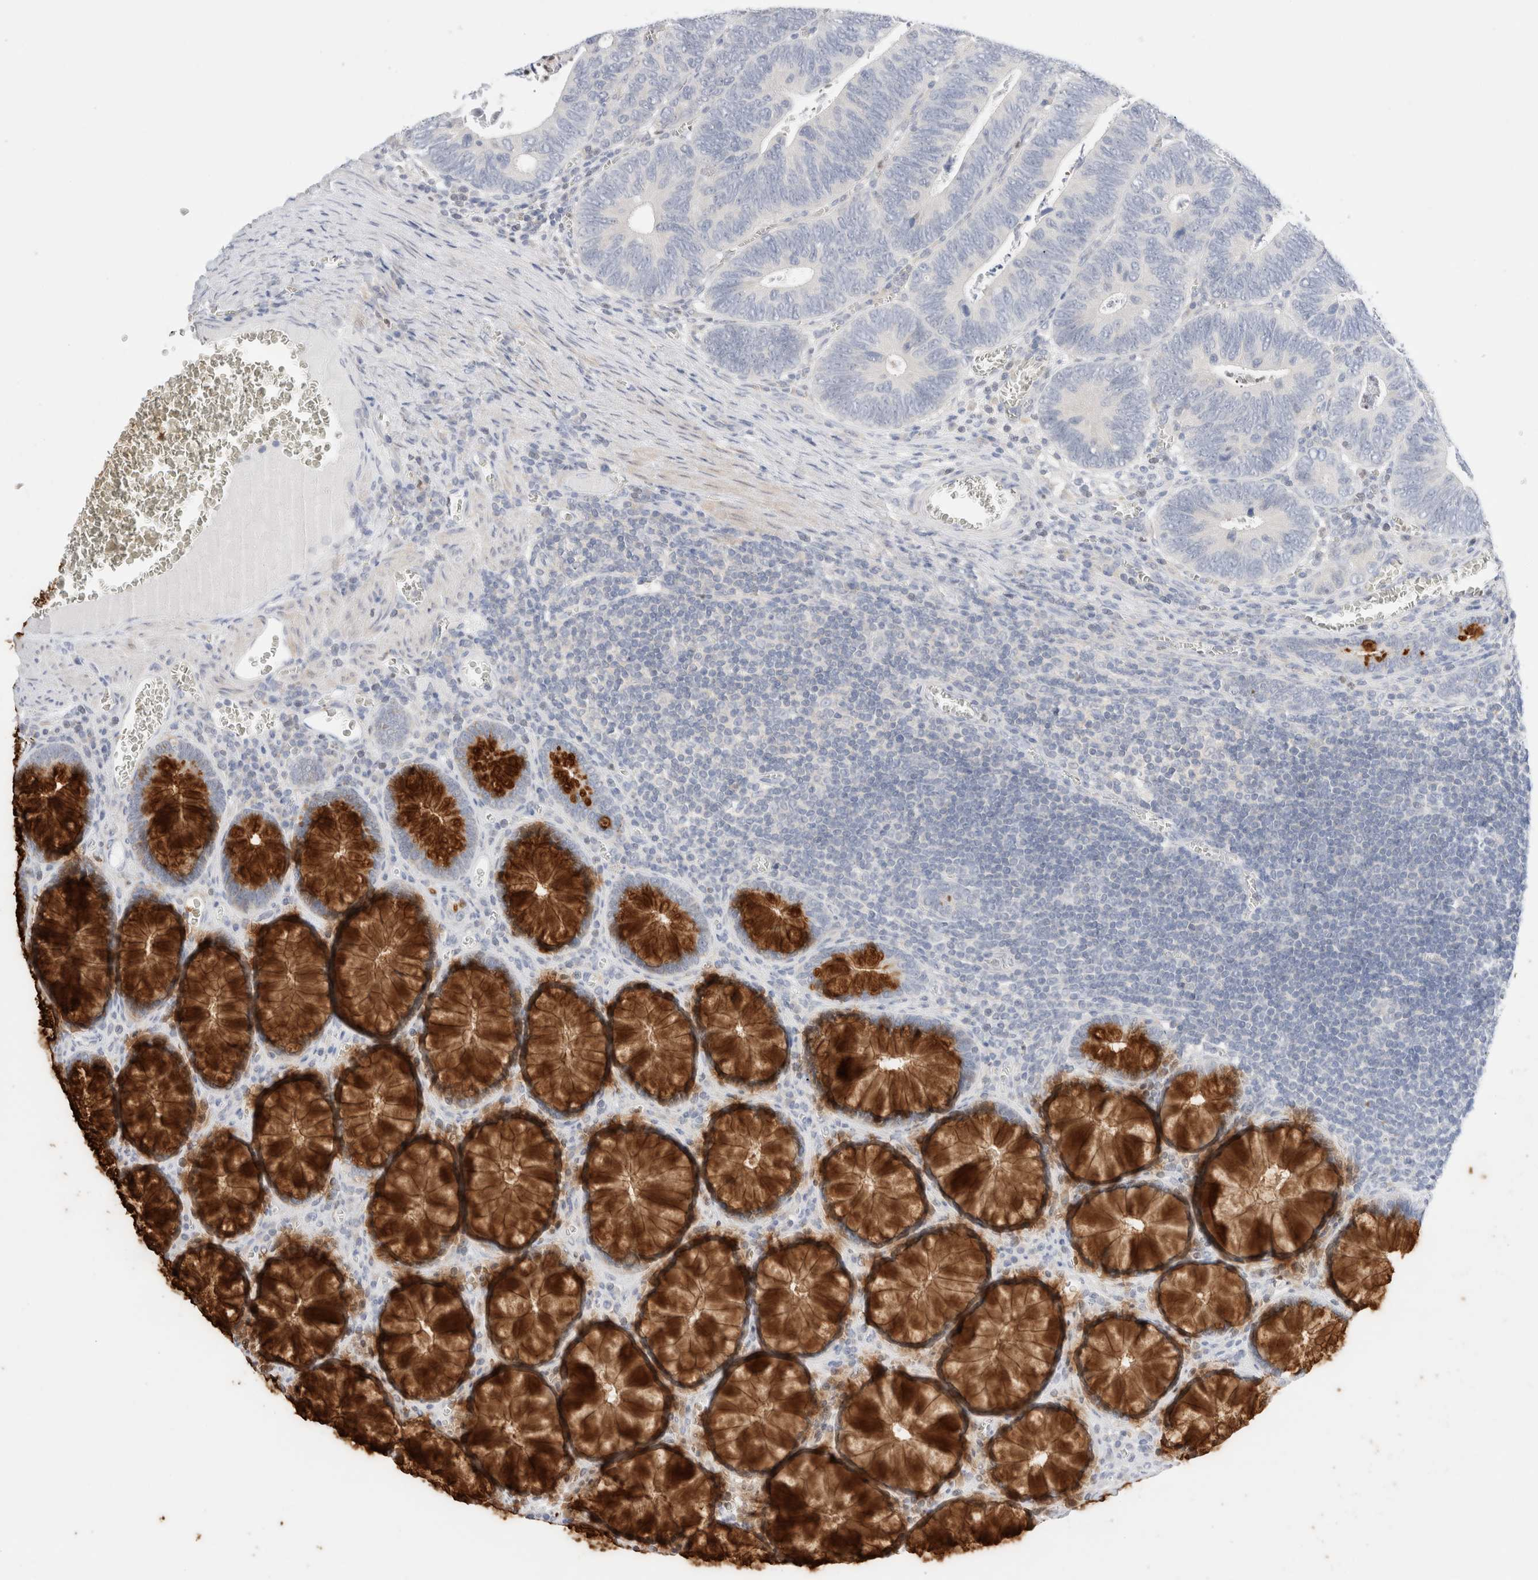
{"staining": {"intensity": "negative", "quantity": "none", "location": "none"}, "tissue": "colorectal cancer", "cell_type": "Tumor cells", "image_type": "cancer", "snomed": [{"axis": "morphology", "description": "Inflammation, NOS"}, {"axis": "morphology", "description": "Adenocarcinoma, NOS"}, {"axis": "topography", "description": "Colon"}], "caption": "There is no significant staining in tumor cells of colorectal cancer (adenocarcinoma).", "gene": "ADAM30", "patient": {"sex": "male", "age": 72}}